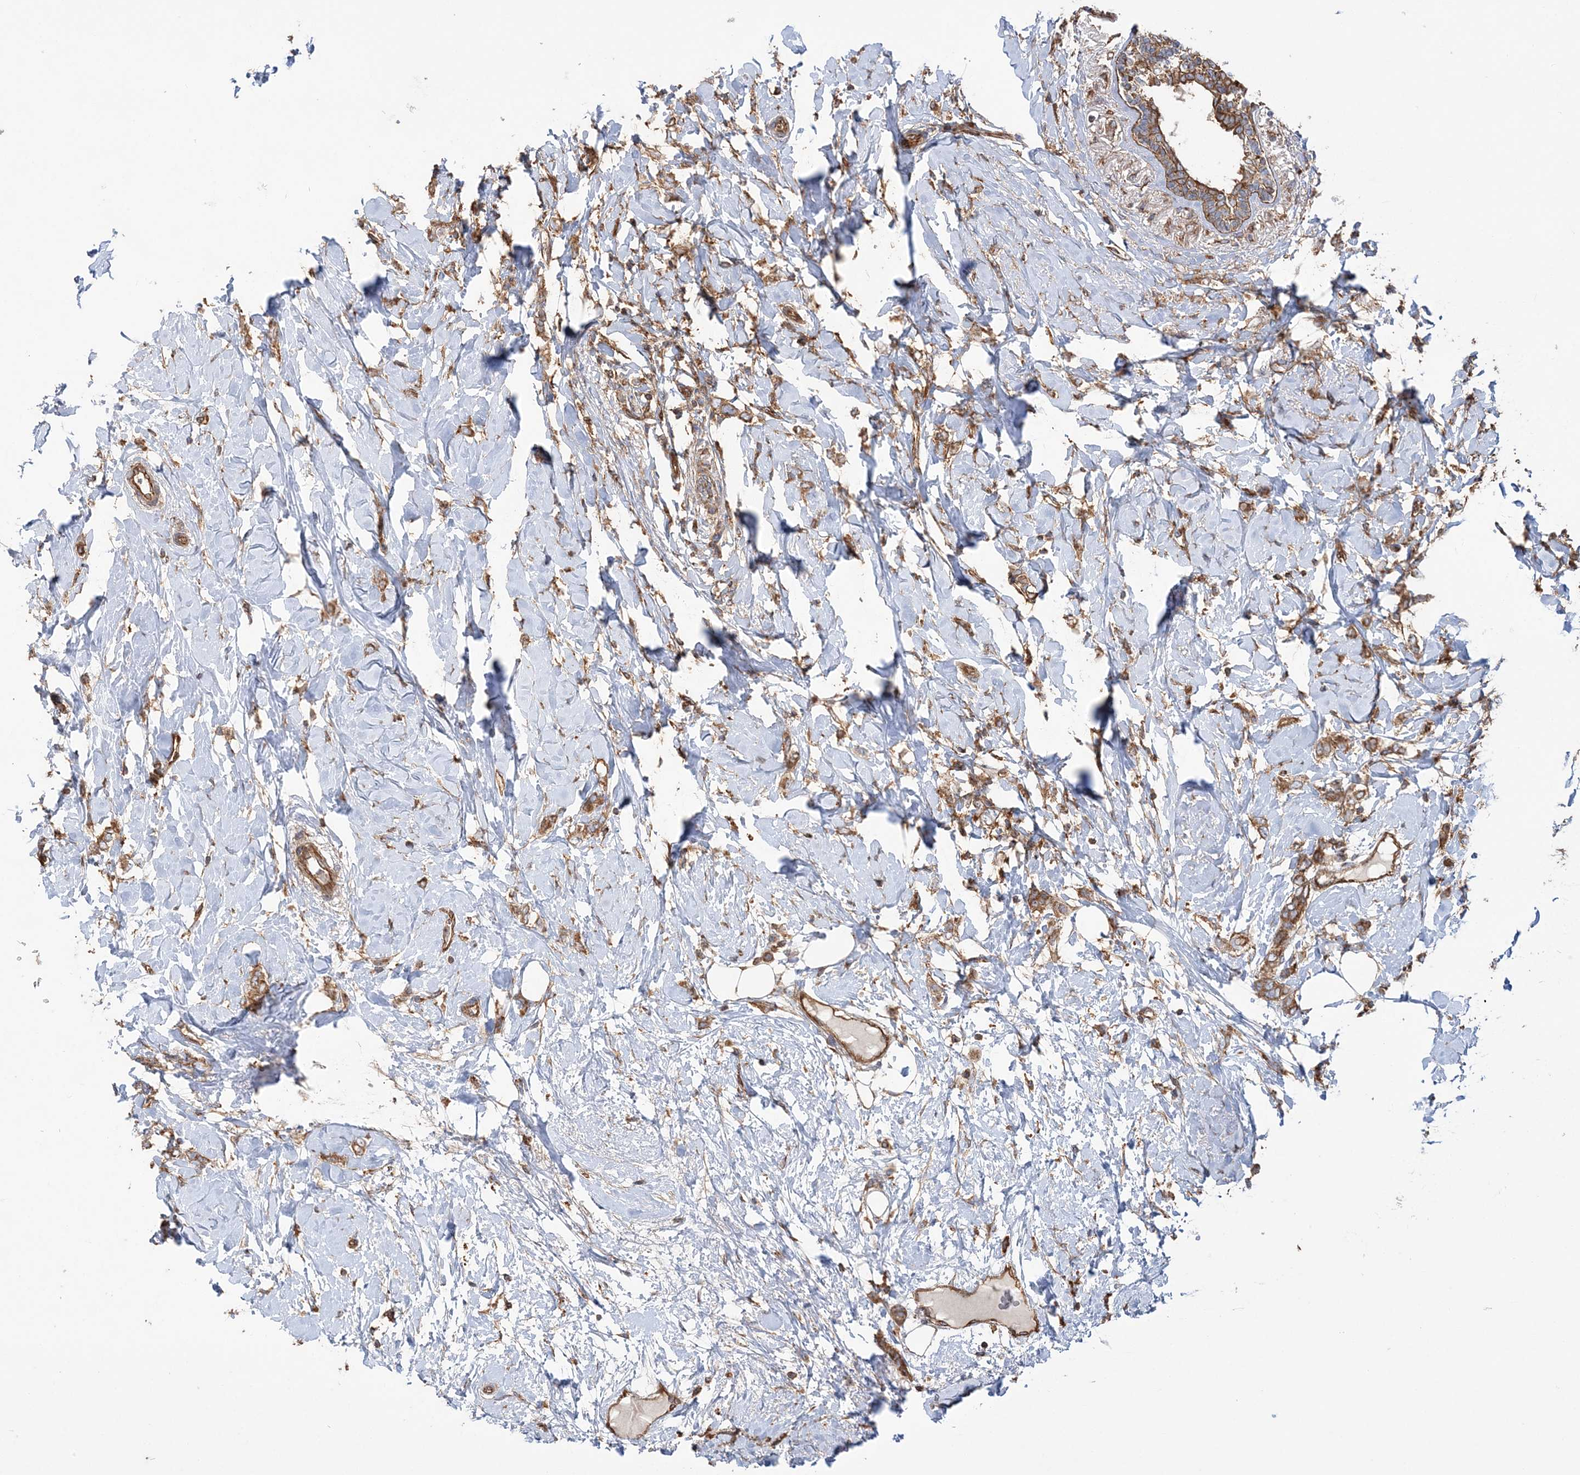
{"staining": {"intensity": "moderate", "quantity": ">75%", "location": "cytoplasmic/membranous"}, "tissue": "breast cancer", "cell_type": "Tumor cells", "image_type": "cancer", "snomed": [{"axis": "morphology", "description": "Normal tissue, NOS"}, {"axis": "morphology", "description": "Lobular carcinoma"}, {"axis": "topography", "description": "Breast"}], "caption": "Moderate cytoplasmic/membranous positivity for a protein is identified in approximately >75% of tumor cells of lobular carcinoma (breast) using immunohistochemistry.", "gene": "TBC1D5", "patient": {"sex": "female", "age": 47}}